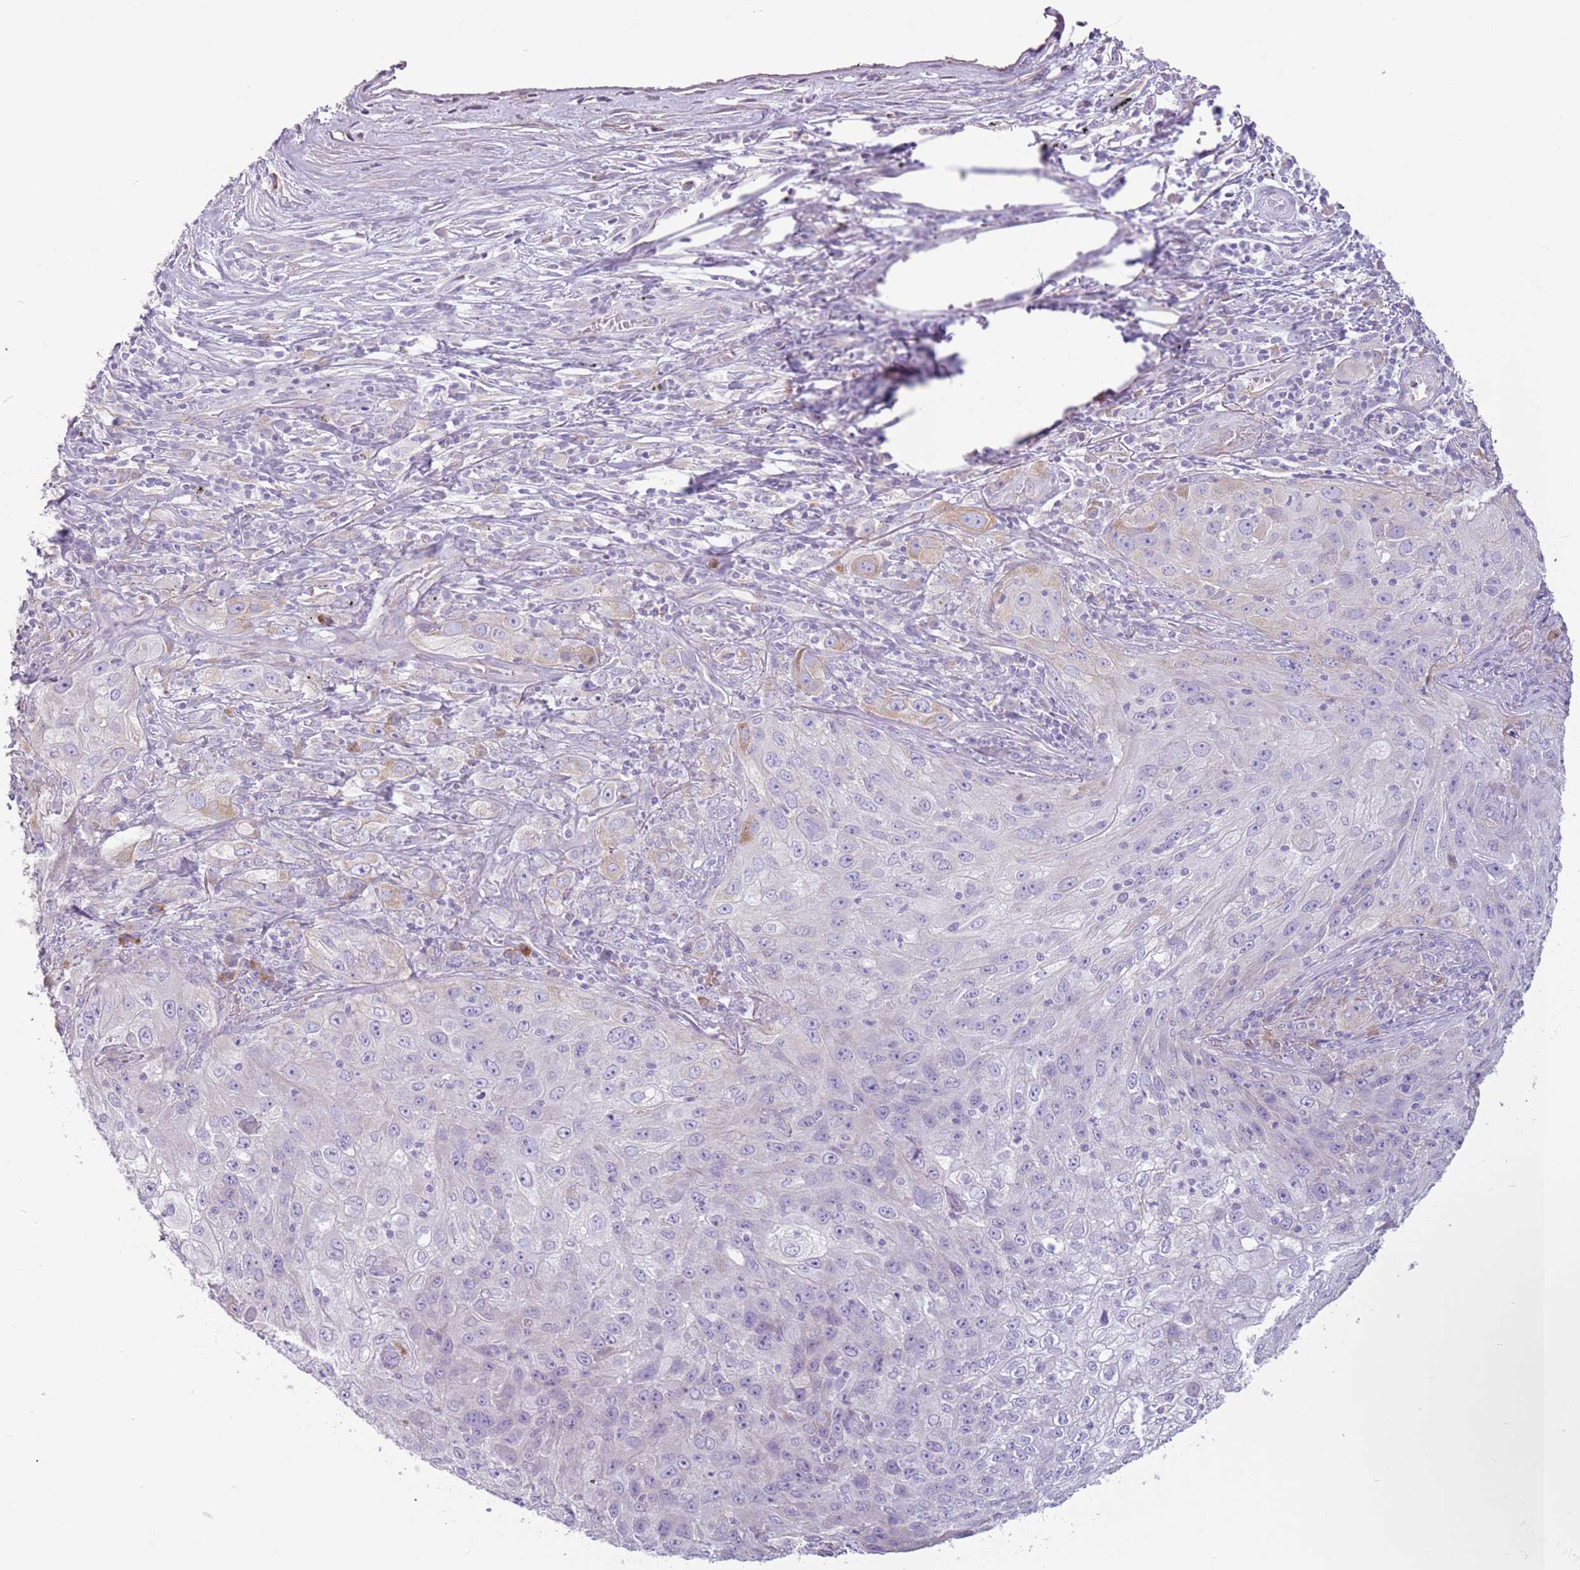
{"staining": {"intensity": "negative", "quantity": "none", "location": "none"}, "tissue": "lung cancer", "cell_type": "Tumor cells", "image_type": "cancer", "snomed": [{"axis": "morphology", "description": "Squamous cell carcinoma, NOS"}, {"axis": "topography", "description": "Lung"}], "caption": "This micrograph is of squamous cell carcinoma (lung) stained with immunohistochemistry to label a protein in brown with the nuclei are counter-stained blue. There is no staining in tumor cells. (DAB immunohistochemistry visualized using brightfield microscopy, high magnification).", "gene": "HYOU1", "patient": {"sex": "female", "age": 69}}